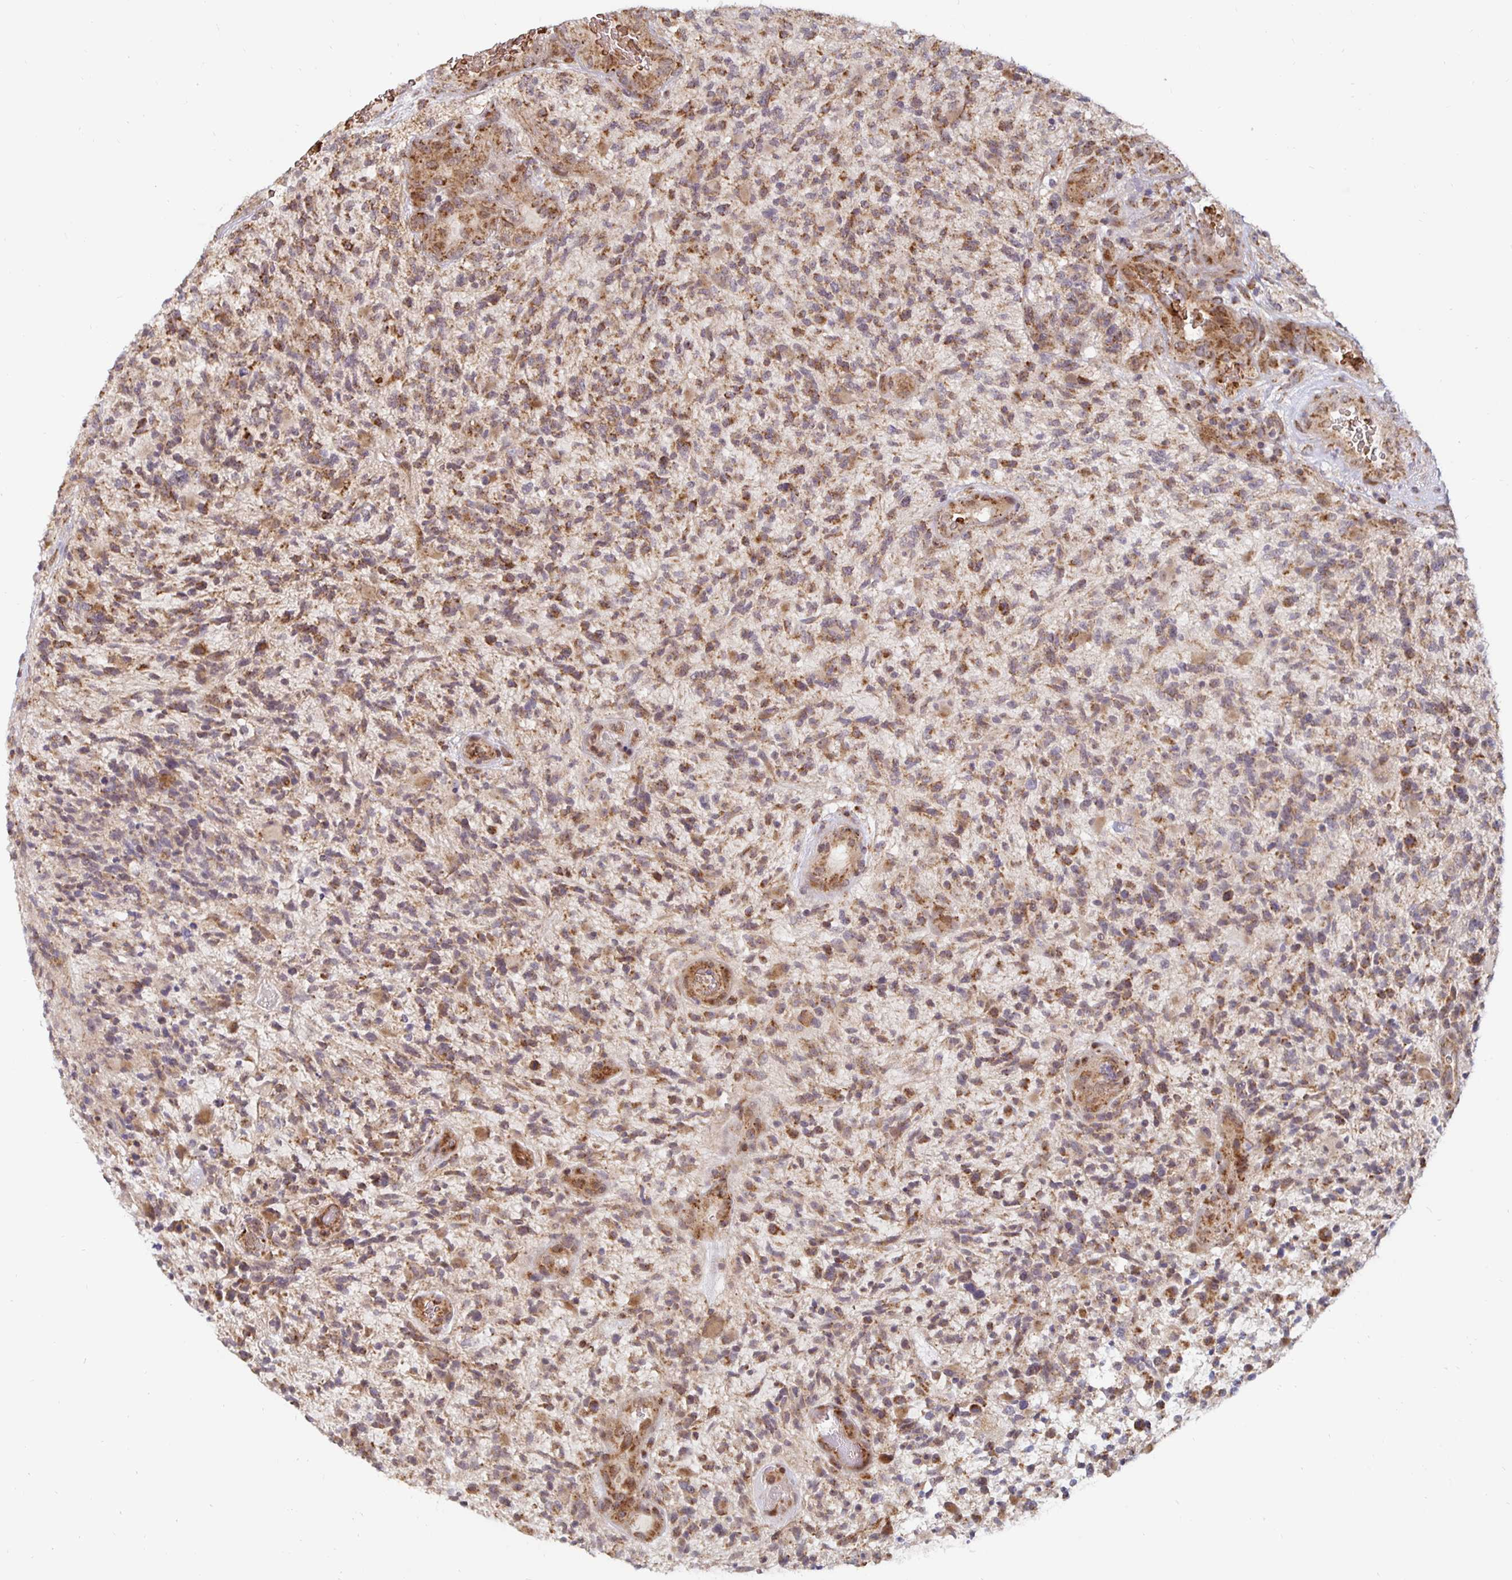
{"staining": {"intensity": "moderate", "quantity": ">75%", "location": "cytoplasmic/membranous"}, "tissue": "glioma", "cell_type": "Tumor cells", "image_type": "cancer", "snomed": [{"axis": "morphology", "description": "Glioma, malignant, High grade"}, {"axis": "topography", "description": "Brain"}], "caption": "This histopathology image demonstrates immunohistochemistry (IHC) staining of glioma, with medium moderate cytoplasmic/membranous positivity in about >75% of tumor cells.", "gene": "MRPL28", "patient": {"sex": "female", "age": 71}}